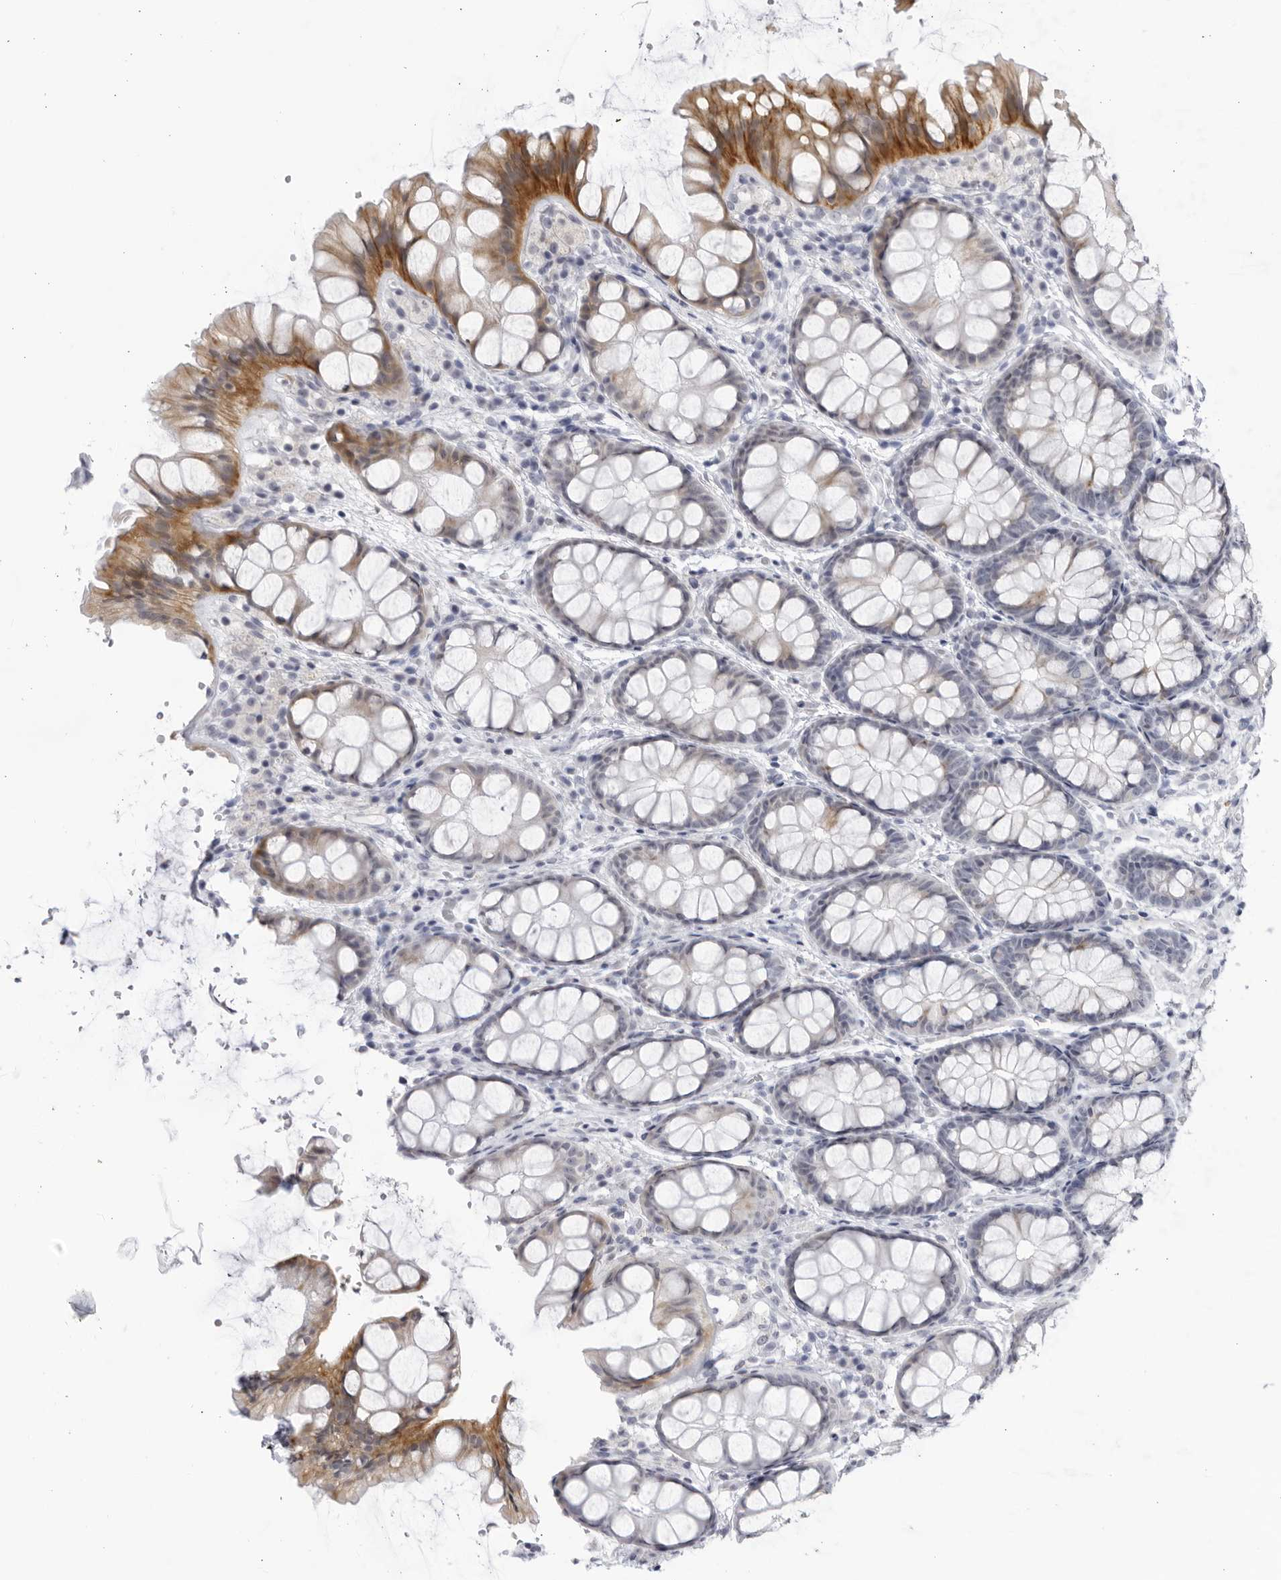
{"staining": {"intensity": "negative", "quantity": "none", "location": "none"}, "tissue": "colon", "cell_type": "Endothelial cells", "image_type": "normal", "snomed": [{"axis": "morphology", "description": "Normal tissue, NOS"}, {"axis": "topography", "description": "Colon"}], "caption": "This is an immunohistochemistry photomicrograph of benign human colon. There is no expression in endothelial cells.", "gene": "CNBD1", "patient": {"sex": "male", "age": 47}}